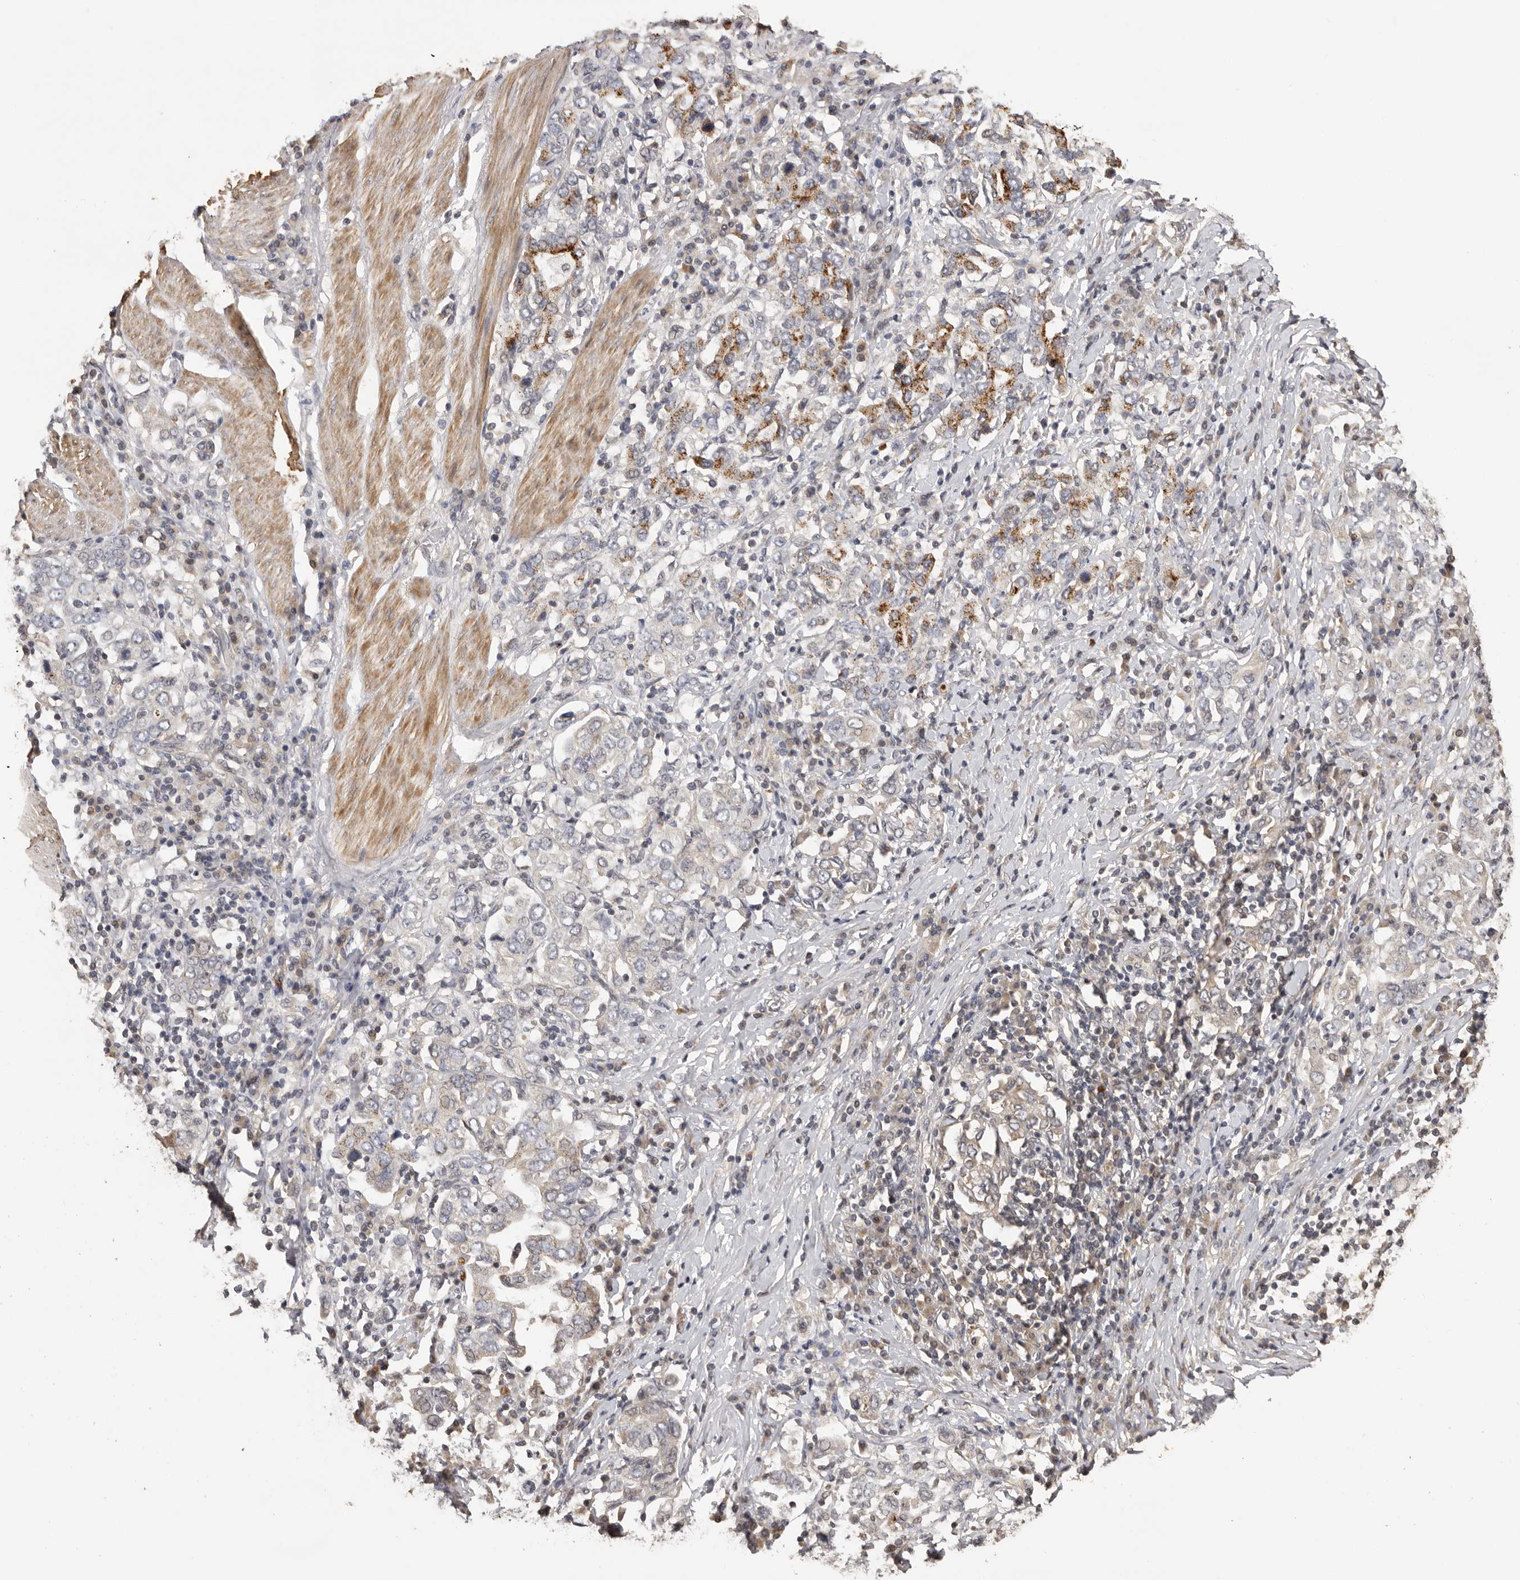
{"staining": {"intensity": "moderate", "quantity": "<25%", "location": "cytoplasmic/membranous"}, "tissue": "stomach cancer", "cell_type": "Tumor cells", "image_type": "cancer", "snomed": [{"axis": "morphology", "description": "Adenocarcinoma, NOS"}, {"axis": "topography", "description": "Stomach, upper"}], "caption": "Moderate cytoplasmic/membranous staining is seen in about <25% of tumor cells in stomach cancer (adenocarcinoma). (Stains: DAB in brown, nuclei in blue, Microscopy: brightfield microscopy at high magnification).", "gene": "KIF2B", "patient": {"sex": "male", "age": 62}}